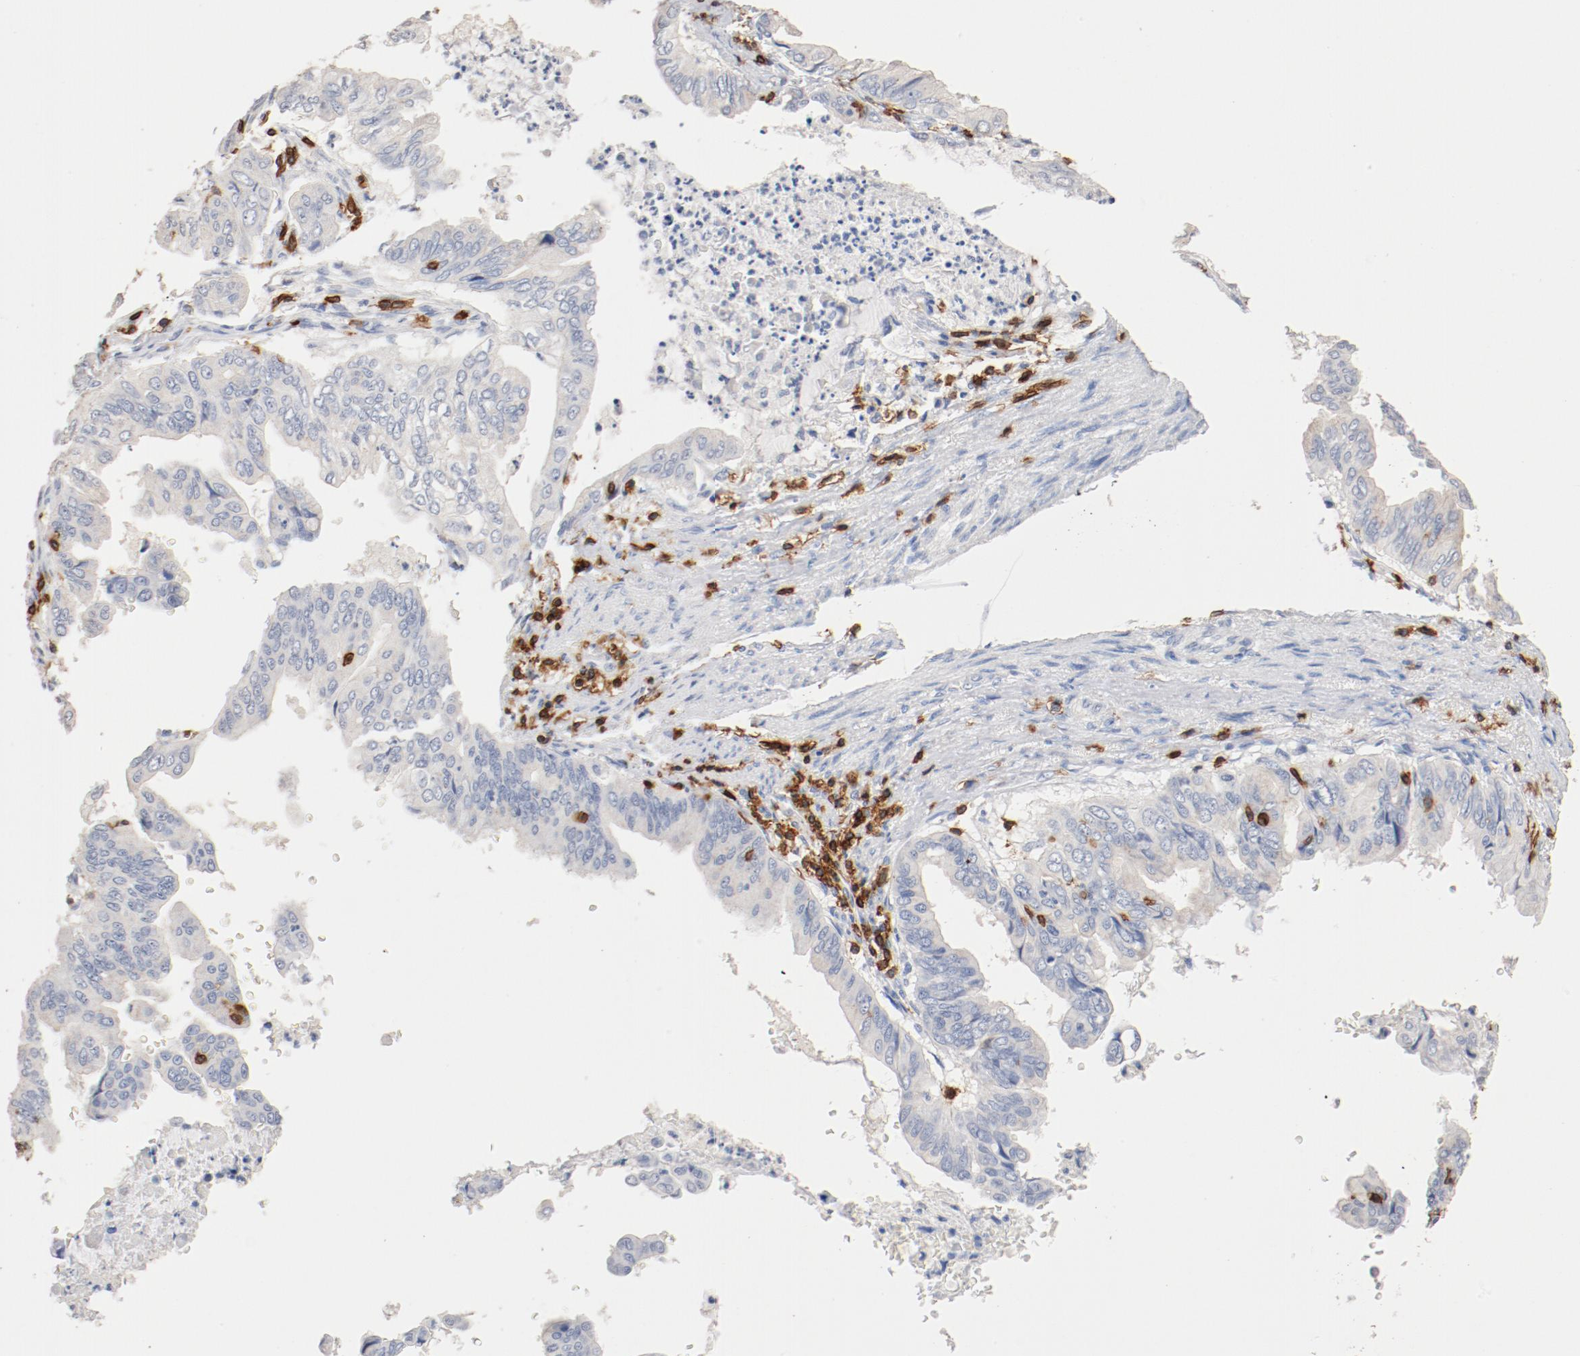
{"staining": {"intensity": "negative", "quantity": "none", "location": "none"}, "tissue": "stomach cancer", "cell_type": "Tumor cells", "image_type": "cancer", "snomed": [{"axis": "morphology", "description": "Adenocarcinoma, NOS"}, {"axis": "topography", "description": "Stomach, upper"}], "caption": "This is a micrograph of immunohistochemistry (IHC) staining of adenocarcinoma (stomach), which shows no positivity in tumor cells. (Stains: DAB immunohistochemistry (IHC) with hematoxylin counter stain, Microscopy: brightfield microscopy at high magnification).", "gene": "CD247", "patient": {"sex": "male", "age": 80}}